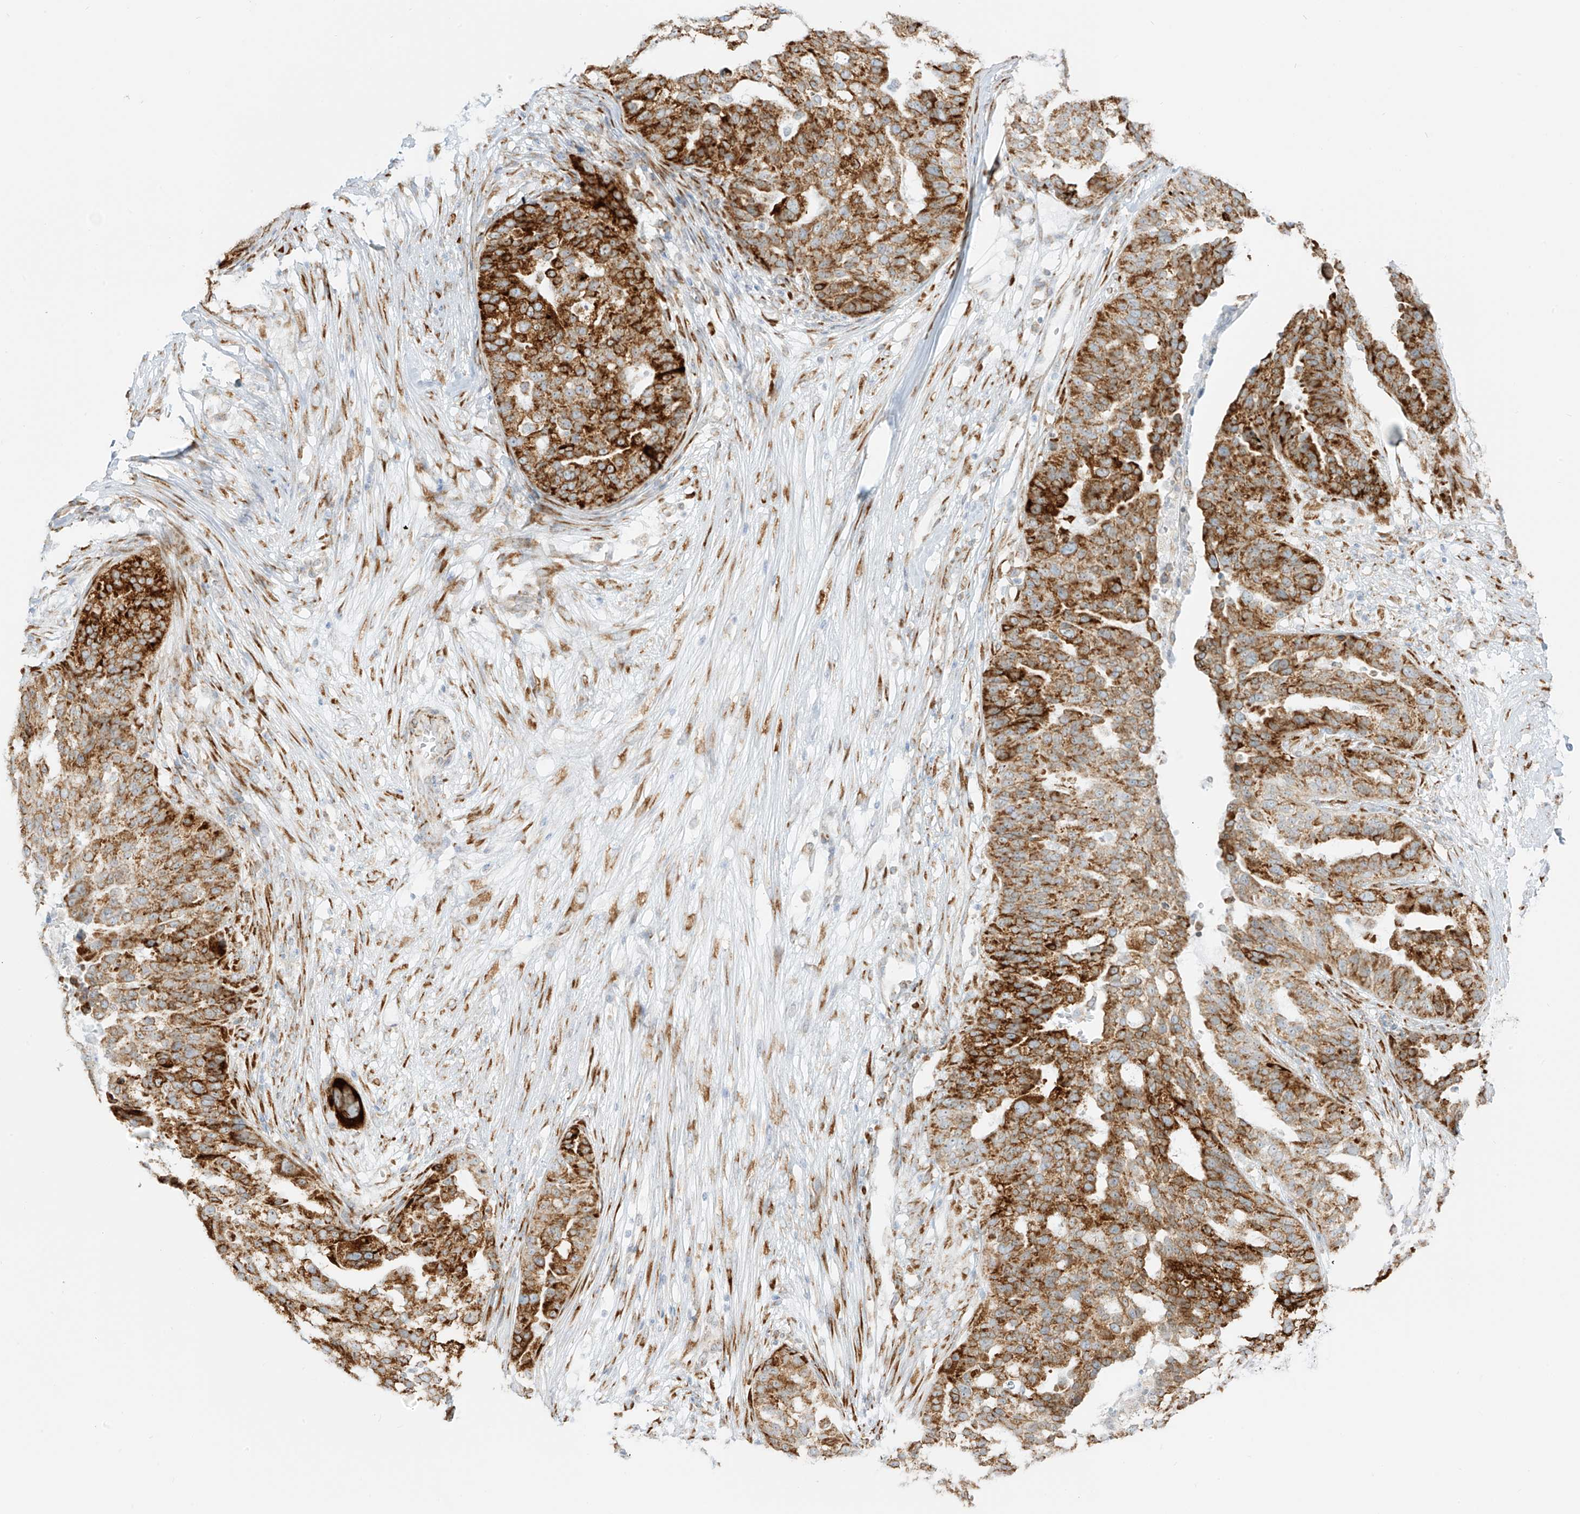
{"staining": {"intensity": "strong", "quantity": ">75%", "location": "cytoplasmic/membranous"}, "tissue": "ovarian cancer", "cell_type": "Tumor cells", "image_type": "cancer", "snomed": [{"axis": "morphology", "description": "Cystadenocarcinoma, serous, NOS"}, {"axis": "topography", "description": "Ovary"}], "caption": "Strong cytoplasmic/membranous staining is identified in approximately >75% of tumor cells in ovarian cancer.", "gene": "LRRC59", "patient": {"sex": "female", "age": 59}}